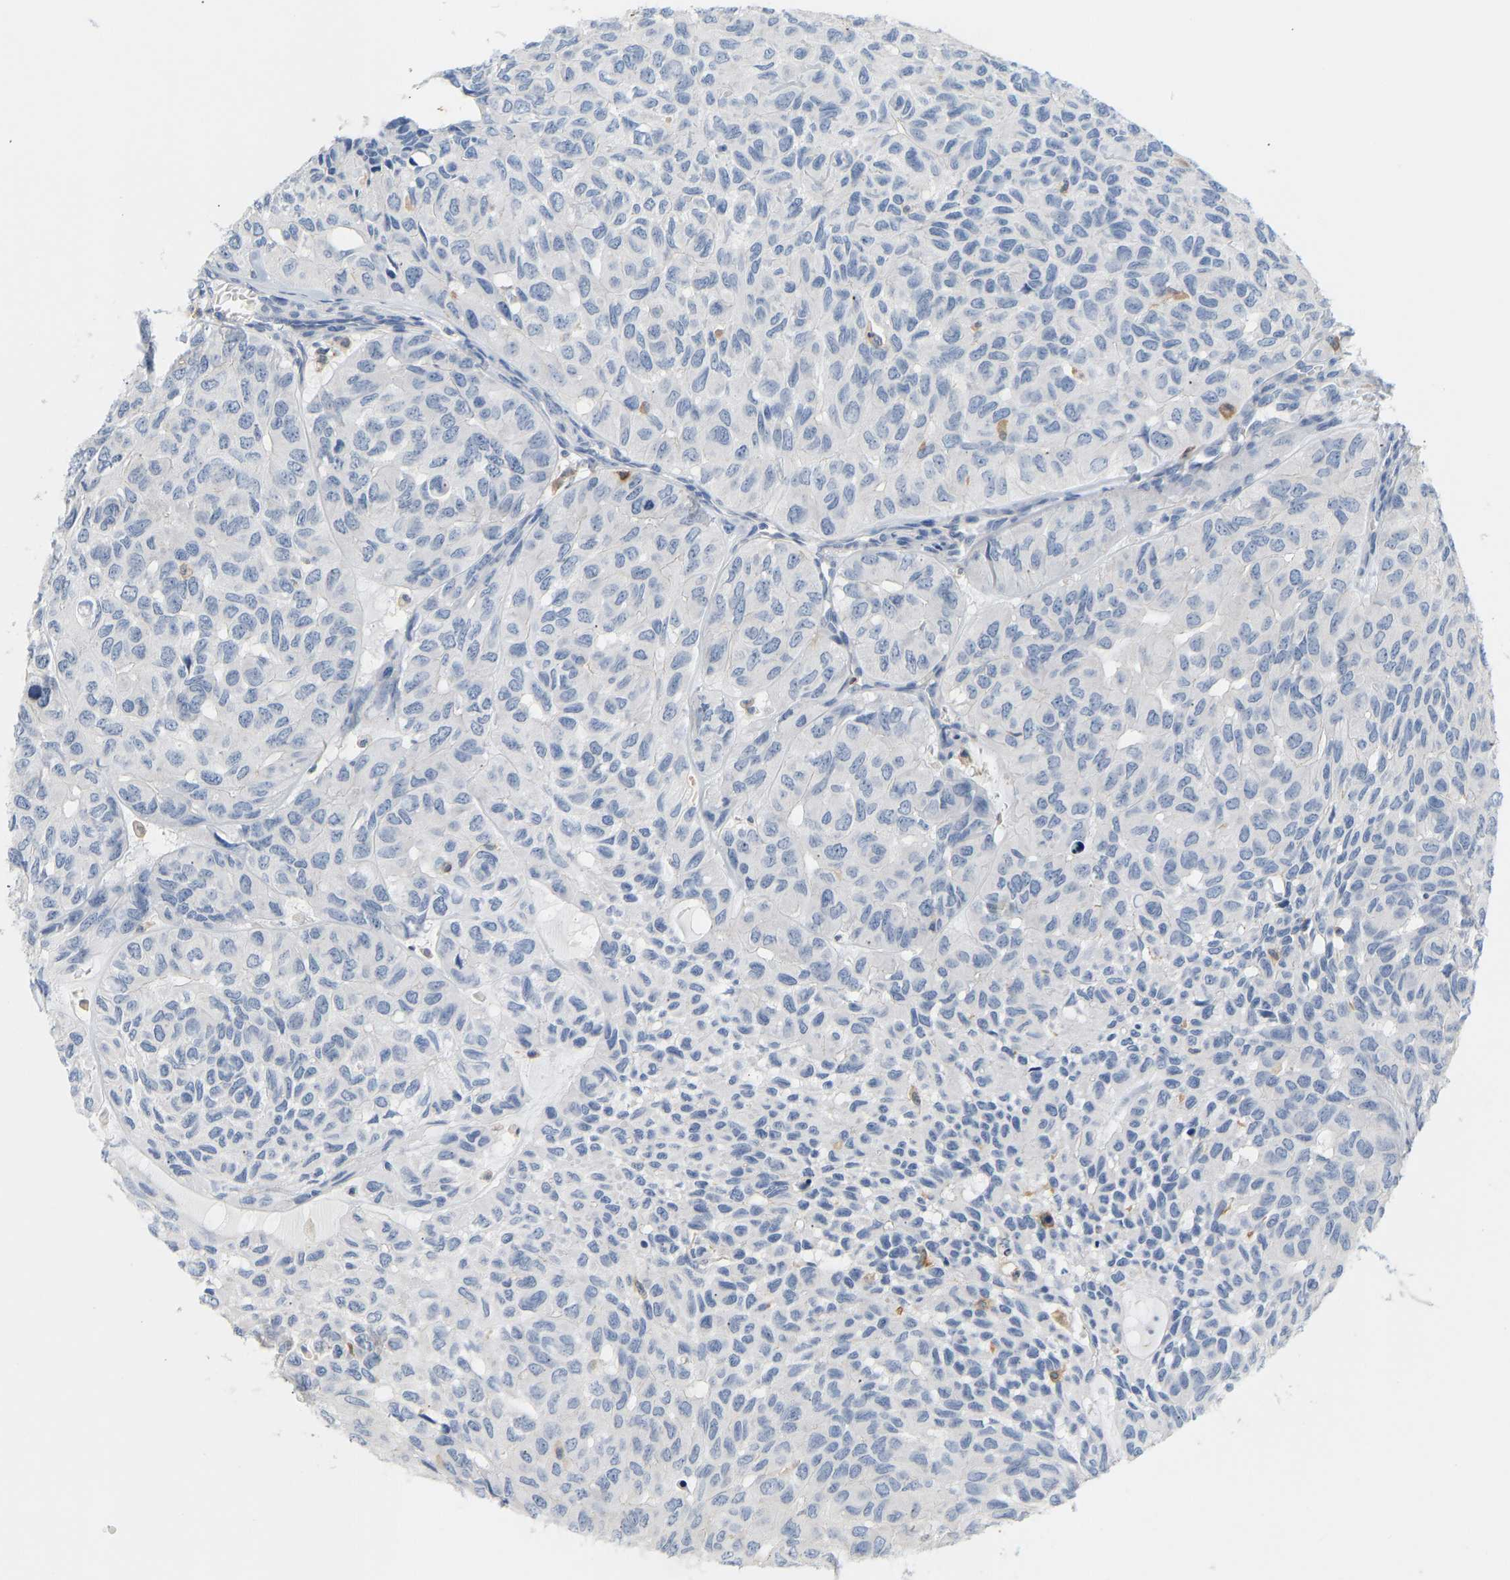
{"staining": {"intensity": "negative", "quantity": "none", "location": "none"}, "tissue": "head and neck cancer", "cell_type": "Tumor cells", "image_type": "cancer", "snomed": [{"axis": "morphology", "description": "Adenocarcinoma, NOS"}, {"axis": "topography", "description": "Salivary gland, NOS"}, {"axis": "topography", "description": "Head-Neck"}], "caption": "High power microscopy histopathology image of an immunohistochemistry histopathology image of head and neck cancer (adenocarcinoma), revealing no significant expression in tumor cells.", "gene": "EVL", "patient": {"sex": "female", "age": 76}}